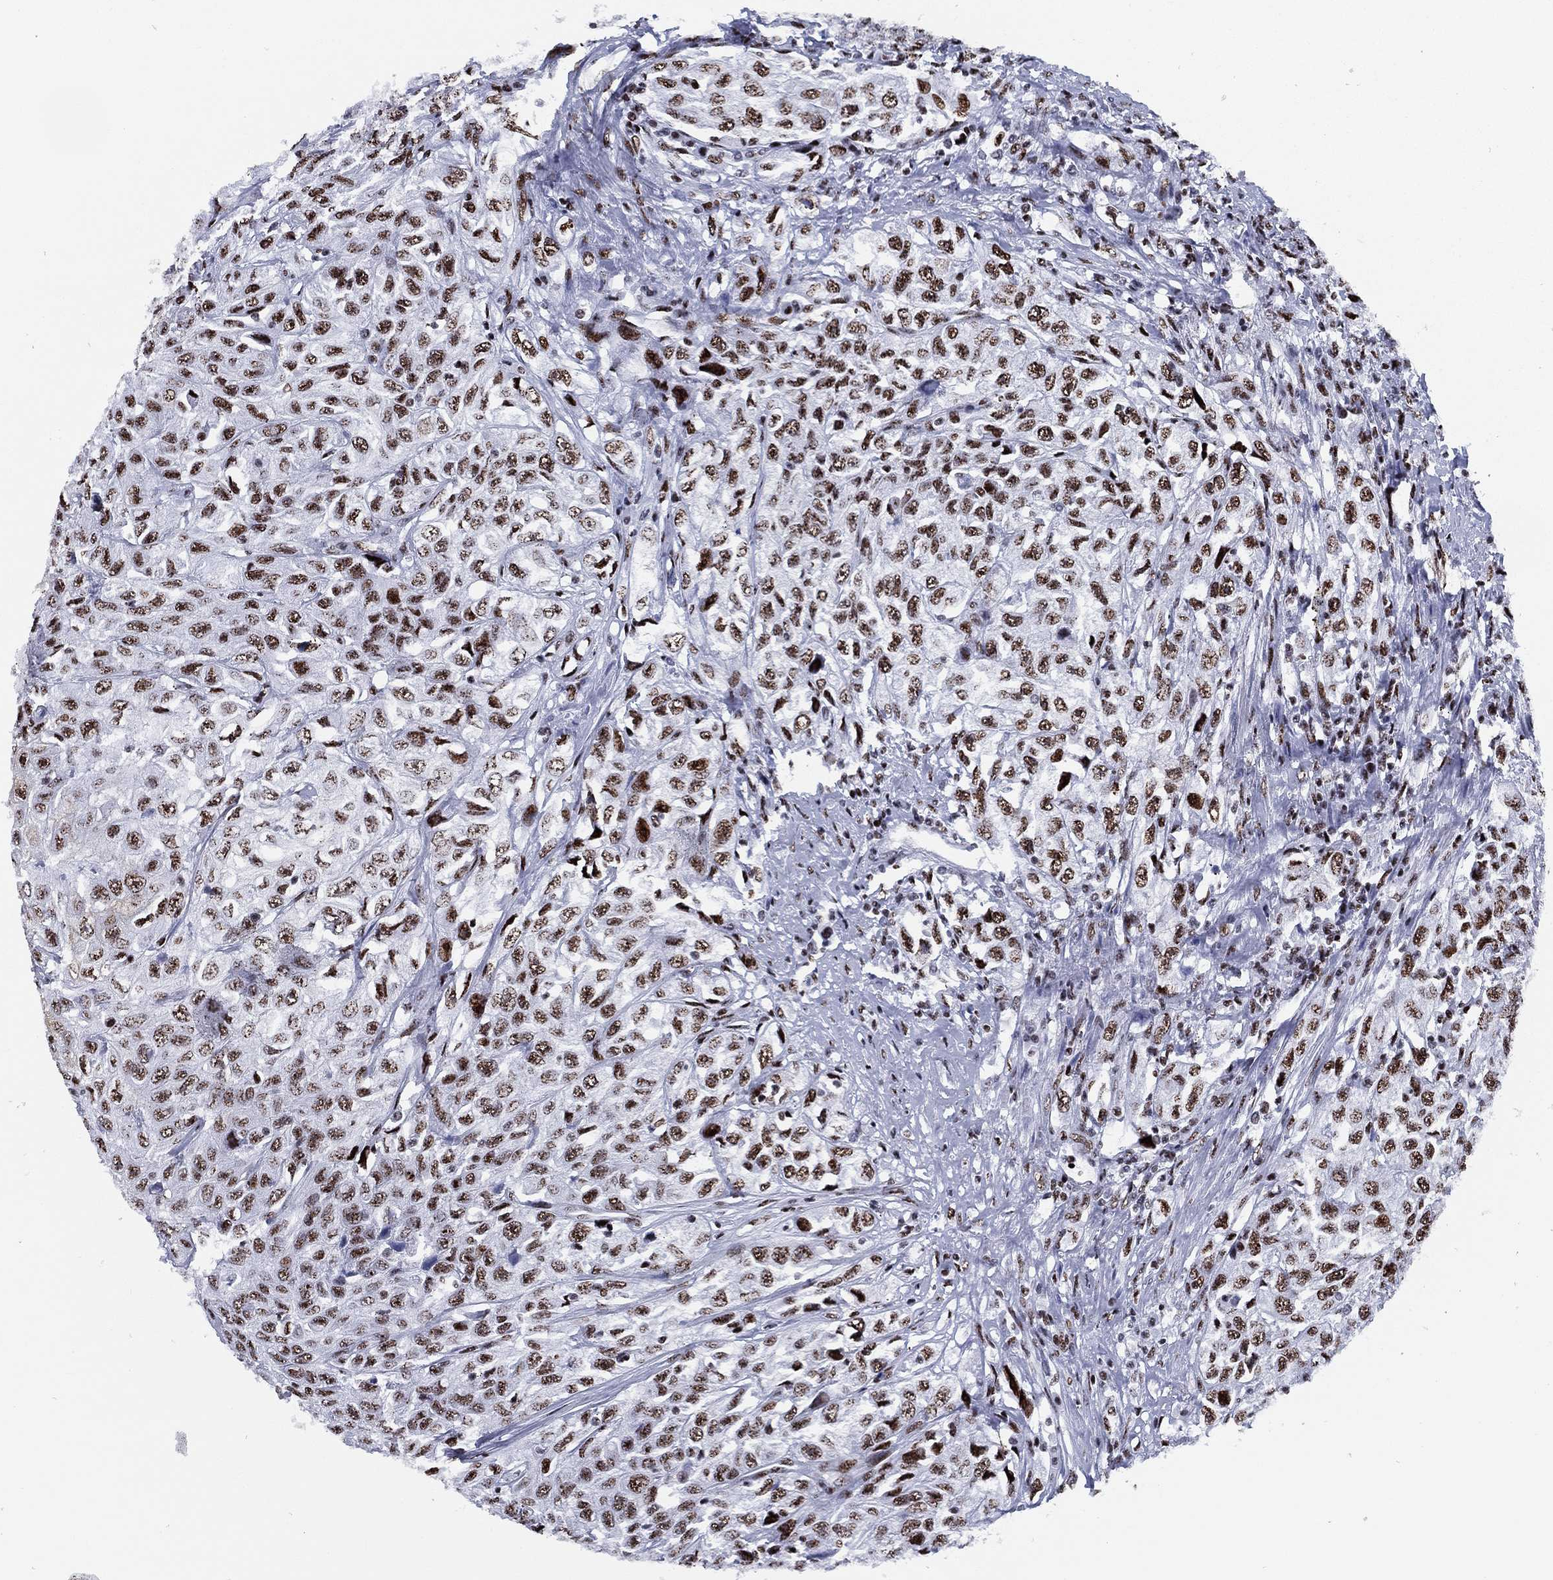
{"staining": {"intensity": "strong", "quantity": ">75%", "location": "nuclear"}, "tissue": "urothelial cancer", "cell_type": "Tumor cells", "image_type": "cancer", "snomed": [{"axis": "morphology", "description": "Urothelial carcinoma, High grade"}, {"axis": "topography", "description": "Urinary bladder"}], "caption": "IHC (DAB (3,3'-diaminobenzidine)) staining of urothelial cancer exhibits strong nuclear protein staining in approximately >75% of tumor cells. The protein of interest is stained brown, and the nuclei are stained in blue (DAB IHC with brightfield microscopy, high magnification).", "gene": "CYB561D2", "patient": {"sex": "female", "age": 56}}